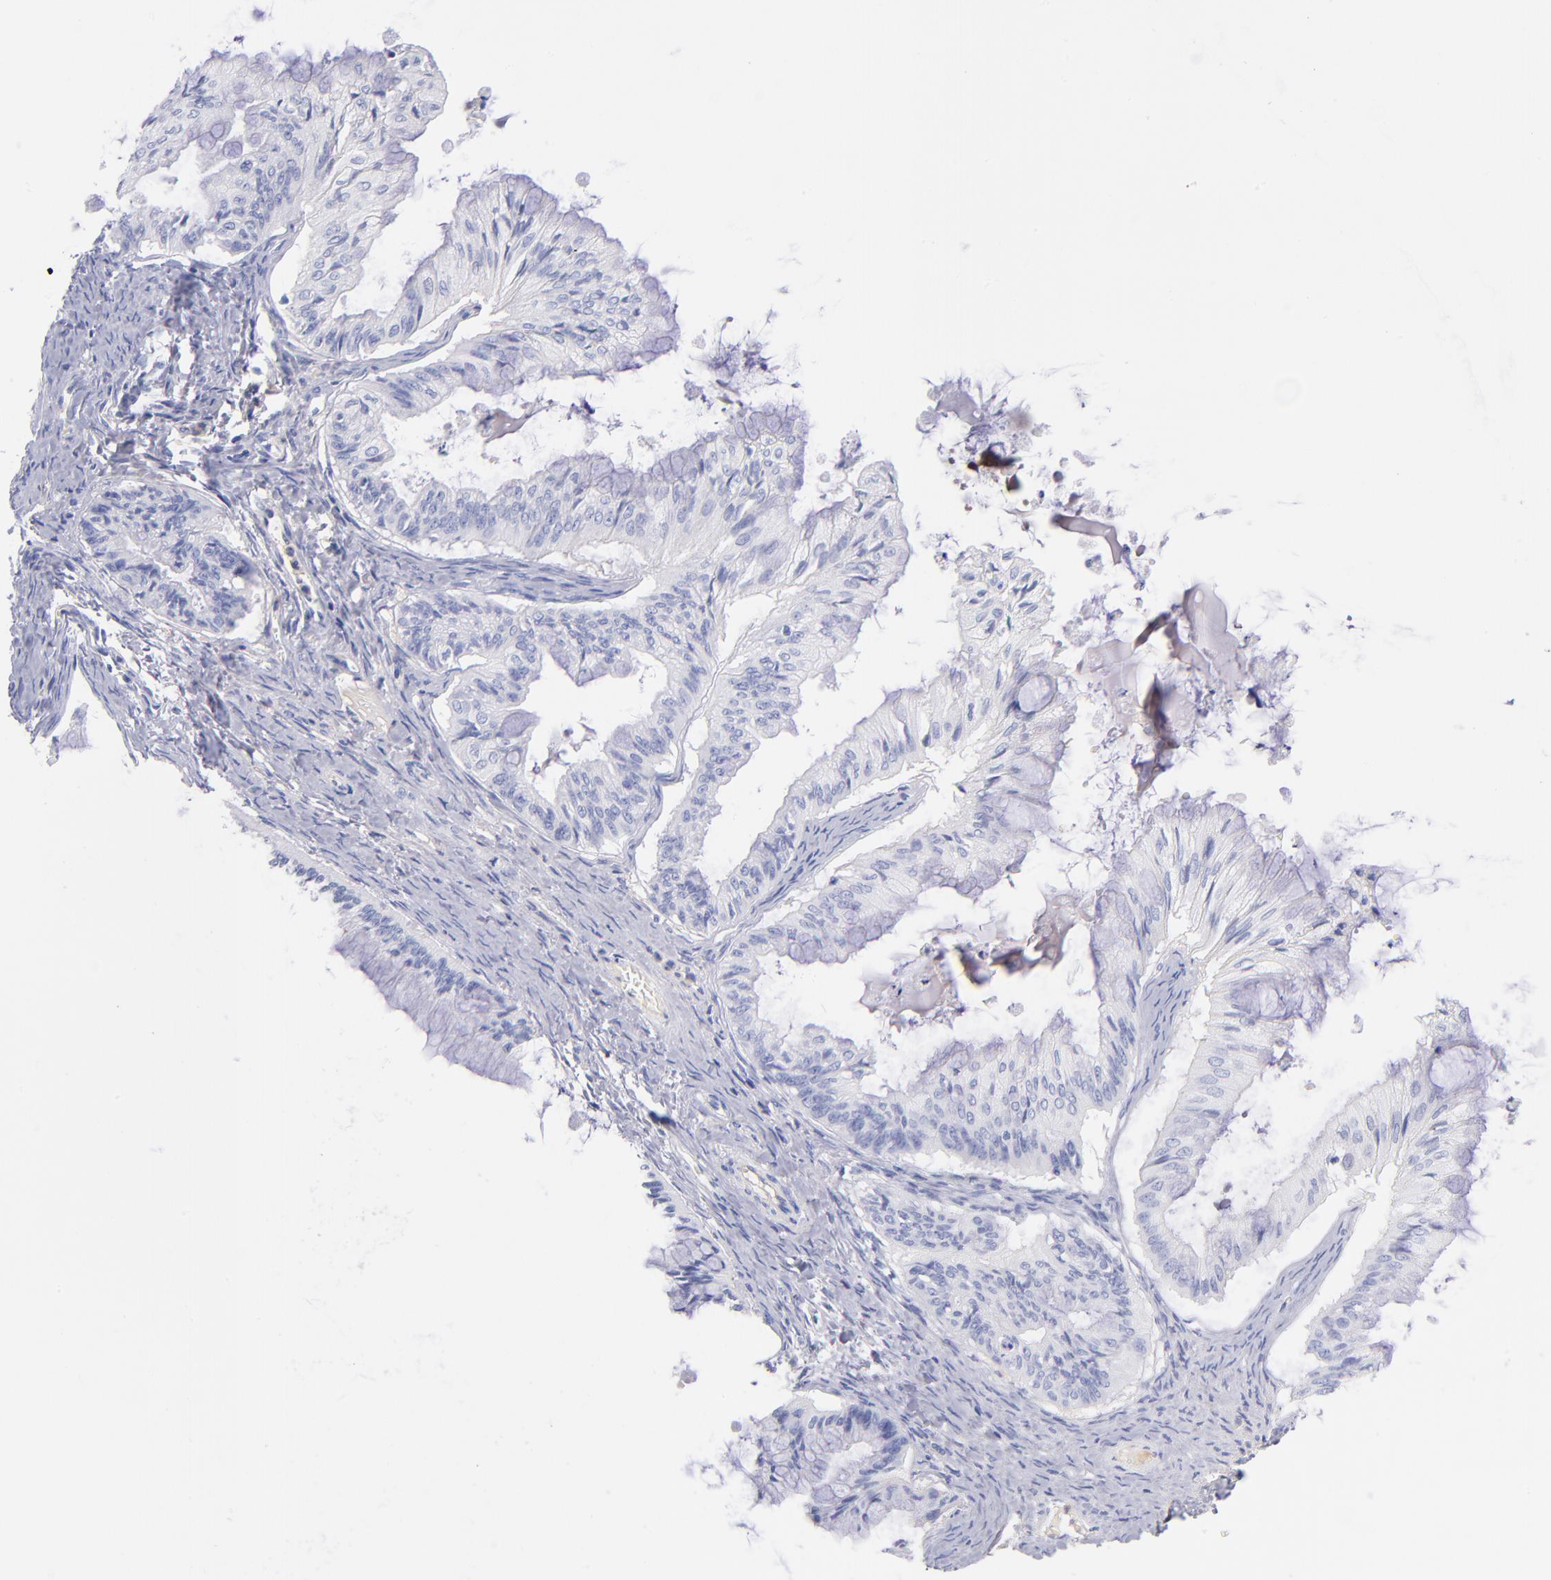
{"staining": {"intensity": "weak", "quantity": "<25%", "location": "cytoplasmic/membranous"}, "tissue": "ovarian cancer", "cell_type": "Tumor cells", "image_type": "cancer", "snomed": [{"axis": "morphology", "description": "Cystadenocarcinoma, mucinous, NOS"}, {"axis": "topography", "description": "Ovary"}], "caption": "This is an immunohistochemistry (IHC) image of mucinous cystadenocarcinoma (ovarian). There is no positivity in tumor cells.", "gene": "HP", "patient": {"sex": "female", "age": 57}}